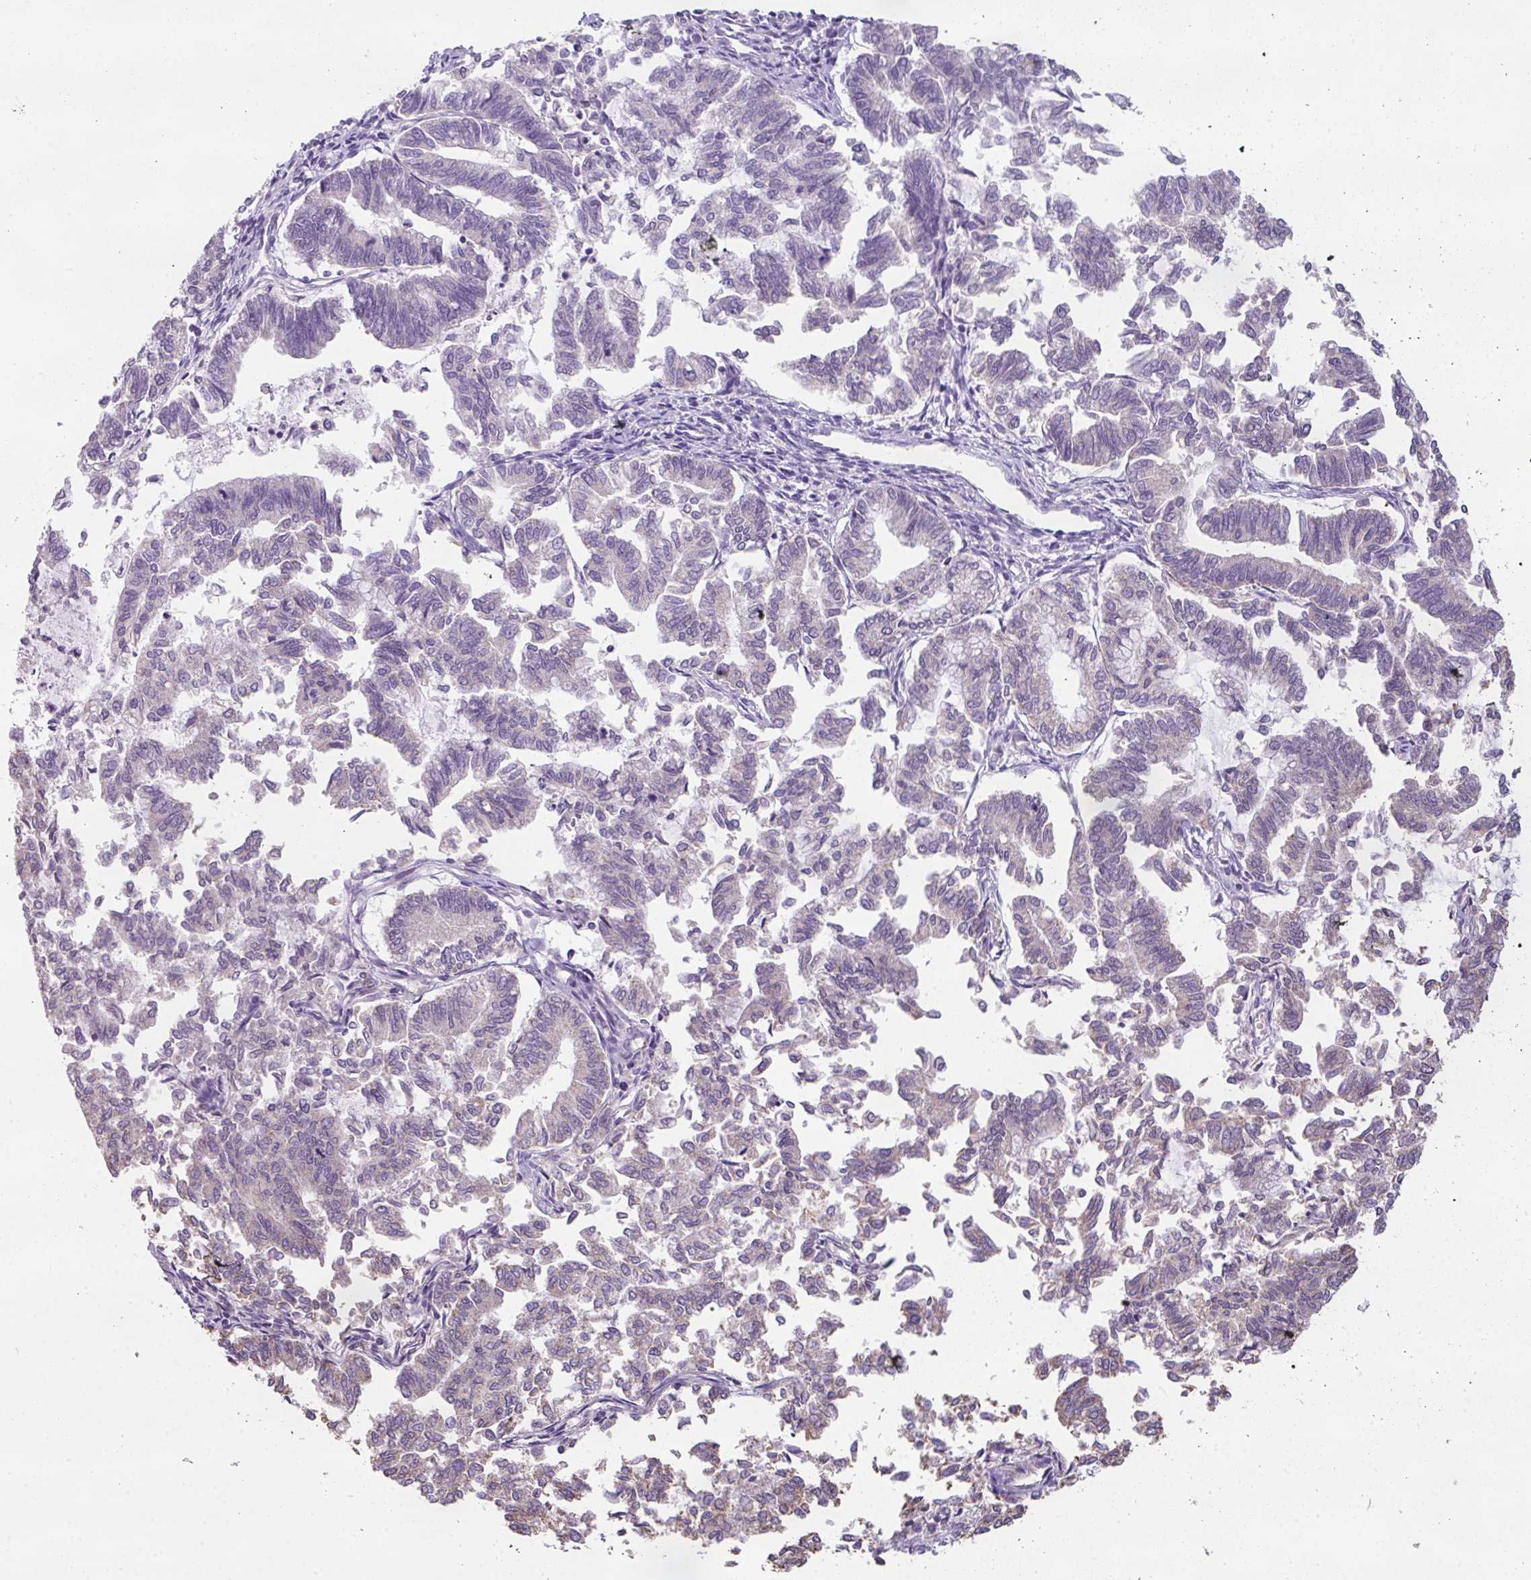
{"staining": {"intensity": "weak", "quantity": "<25%", "location": "cytoplasmic/membranous"}, "tissue": "endometrial cancer", "cell_type": "Tumor cells", "image_type": "cancer", "snomed": [{"axis": "morphology", "description": "Adenocarcinoma, NOS"}, {"axis": "topography", "description": "Endometrium"}], "caption": "This is a histopathology image of immunohistochemistry staining of adenocarcinoma (endometrial), which shows no staining in tumor cells. (DAB (3,3'-diaminobenzidine) immunohistochemistry (IHC) with hematoxylin counter stain).", "gene": "PALS2", "patient": {"sex": "female", "age": 79}}